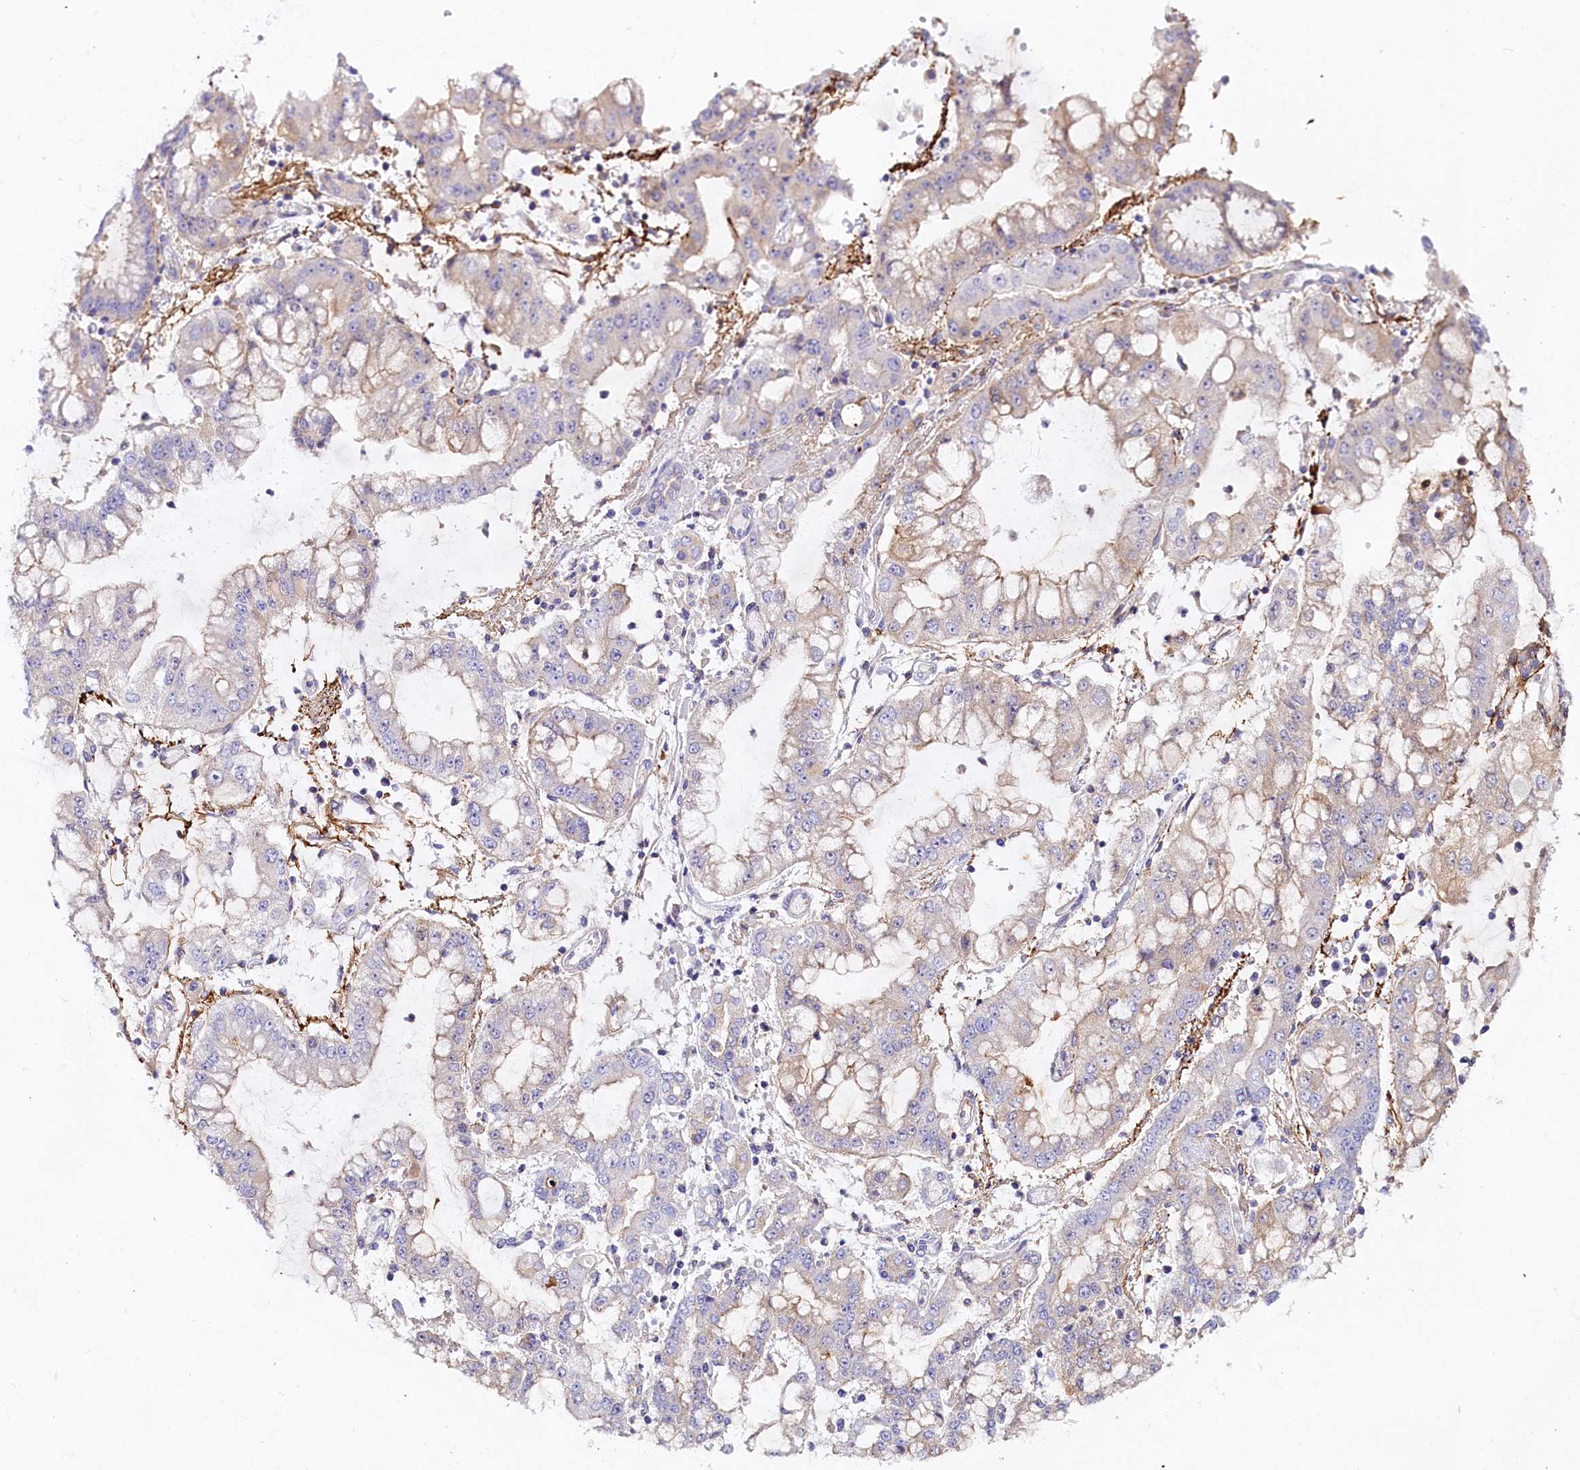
{"staining": {"intensity": "negative", "quantity": "none", "location": "none"}, "tissue": "stomach cancer", "cell_type": "Tumor cells", "image_type": "cancer", "snomed": [{"axis": "morphology", "description": "Adenocarcinoma, NOS"}, {"axis": "topography", "description": "Stomach"}], "caption": "A micrograph of human stomach adenocarcinoma is negative for staining in tumor cells. (Immunohistochemistry, brightfield microscopy, high magnification).", "gene": "KATNB1", "patient": {"sex": "male", "age": 76}}